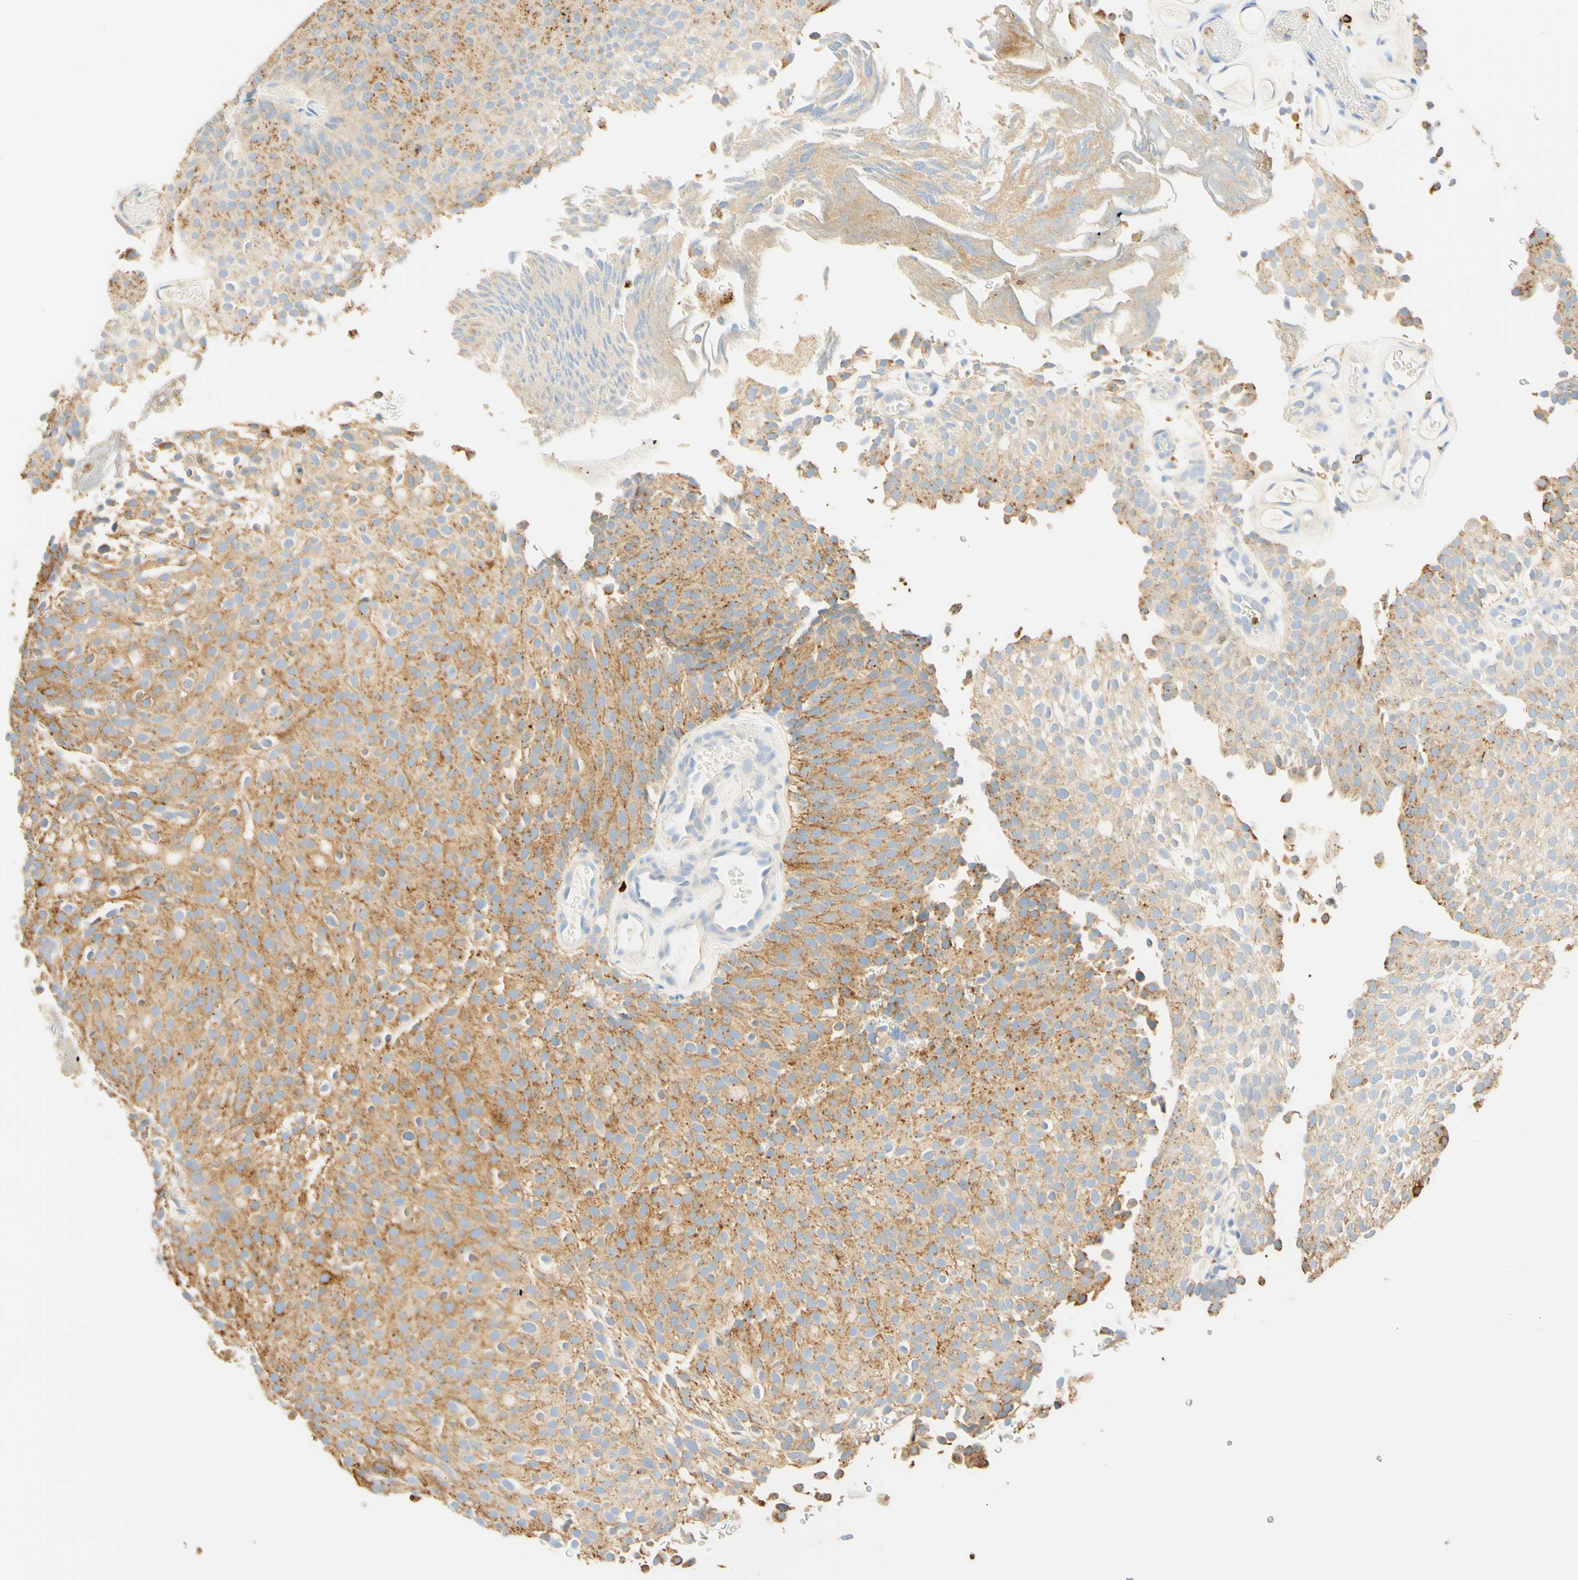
{"staining": {"intensity": "moderate", "quantity": "25%-75%", "location": "cytoplasmic/membranous"}, "tissue": "urothelial cancer", "cell_type": "Tumor cells", "image_type": "cancer", "snomed": [{"axis": "morphology", "description": "Urothelial carcinoma, Low grade"}, {"axis": "topography", "description": "Urinary bladder"}], "caption": "The immunohistochemical stain highlights moderate cytoplasmic/membranous positivity in tumor cells of low-grade urothelial carcinoma tissue.", "gene": "CD63", "patient": {"sex": "male", "age": 78}}